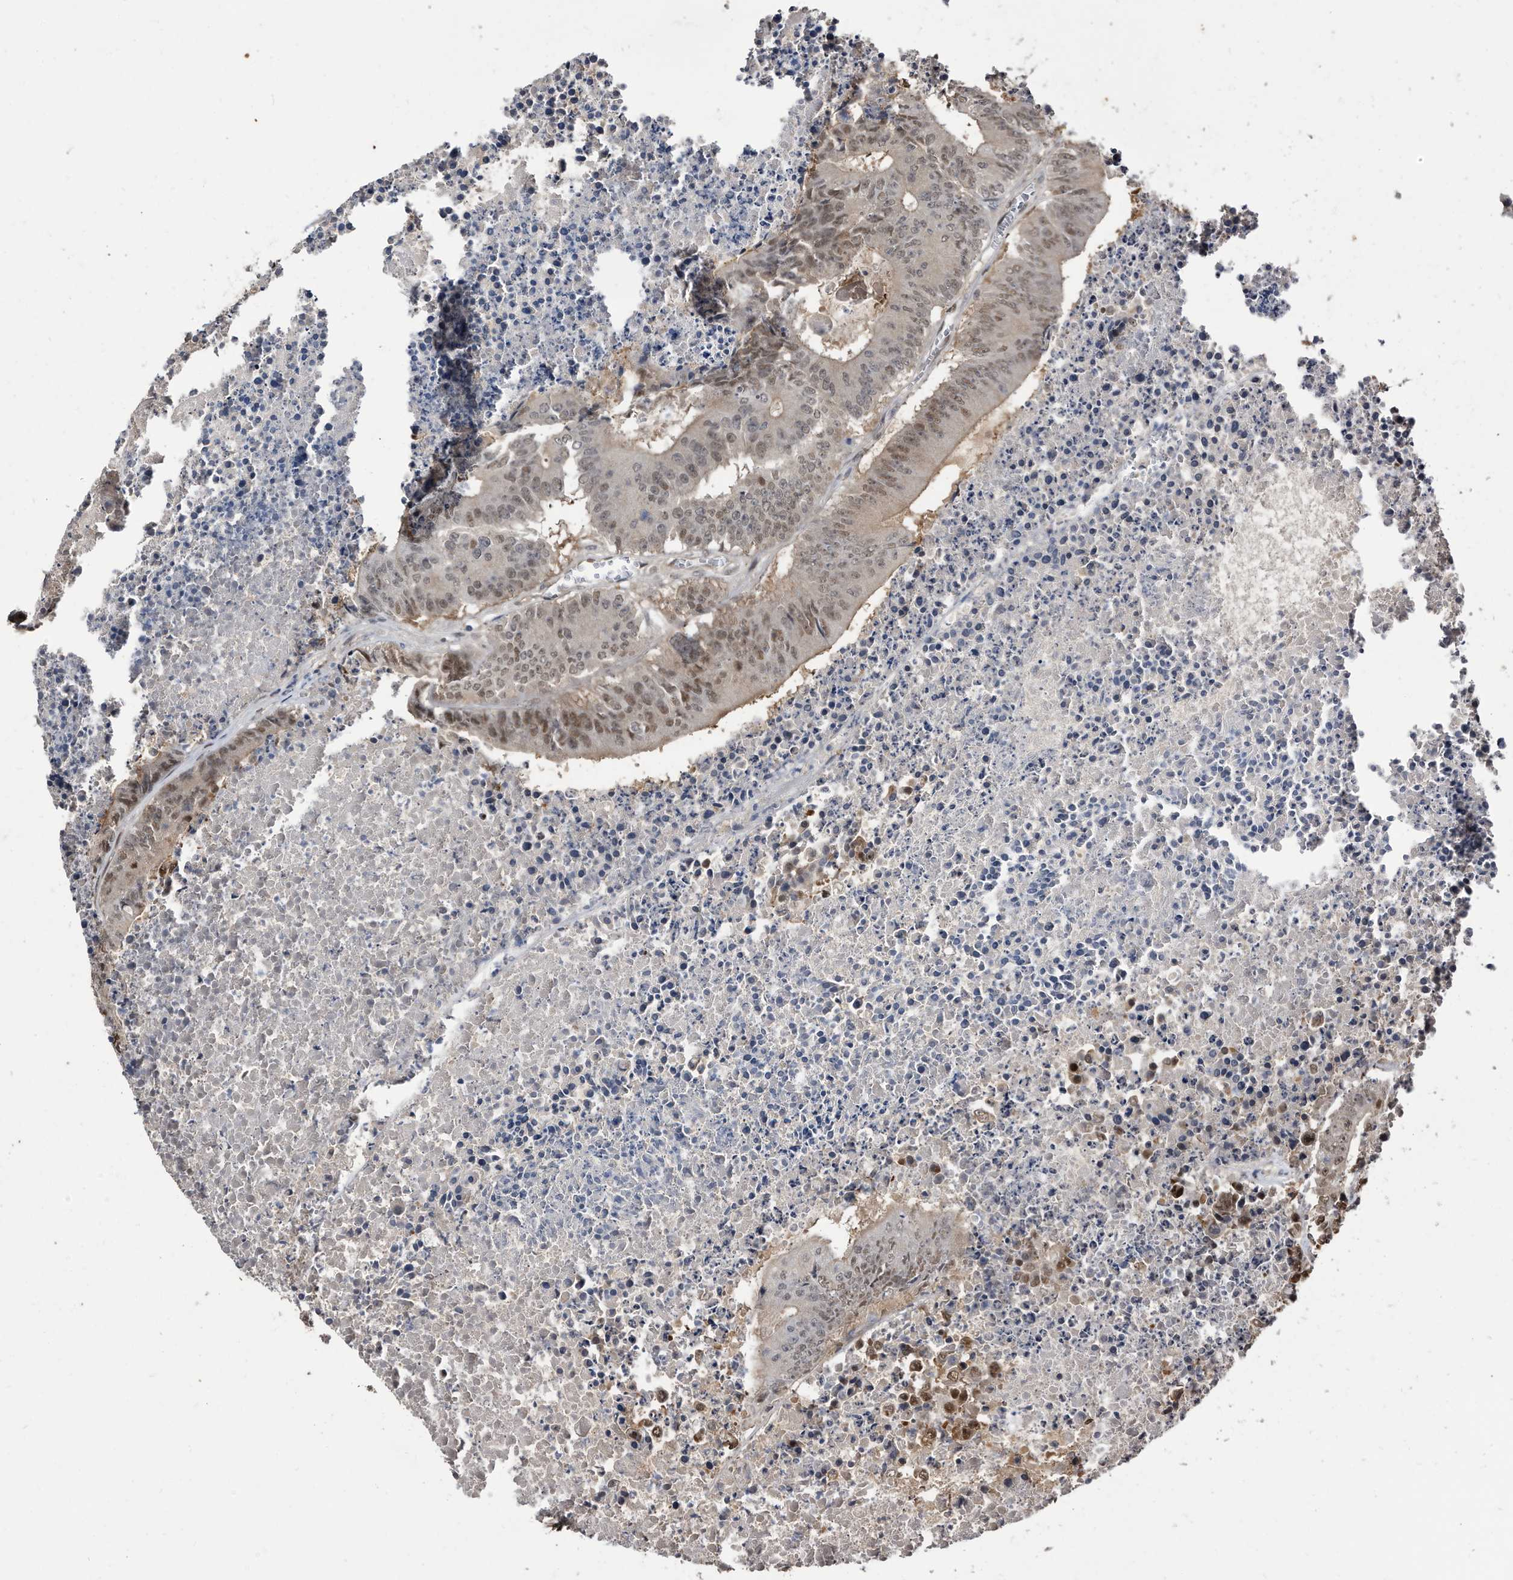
{"staining": {"intensity": "moderate", "quantity": ">75%", "location": "nuclear"}, "tissue": "colorectal cancer", "cell_type": "Tumor cells", "image_type": "cancer", "snomed": [{"axis": "morphology", "description": "Adenocarcinoma, NOS"}, {"axis": "topography", "description": "Colon"}], "caption": "Immunohistochemical staining of human colorectal cancer (adenocarcinoma) shows medium levels of moderate nuclear protein staining in approximately >75% of tumor cells.", "gene": "RAD23B", "patient": {"sex": "male", "age": 87}}